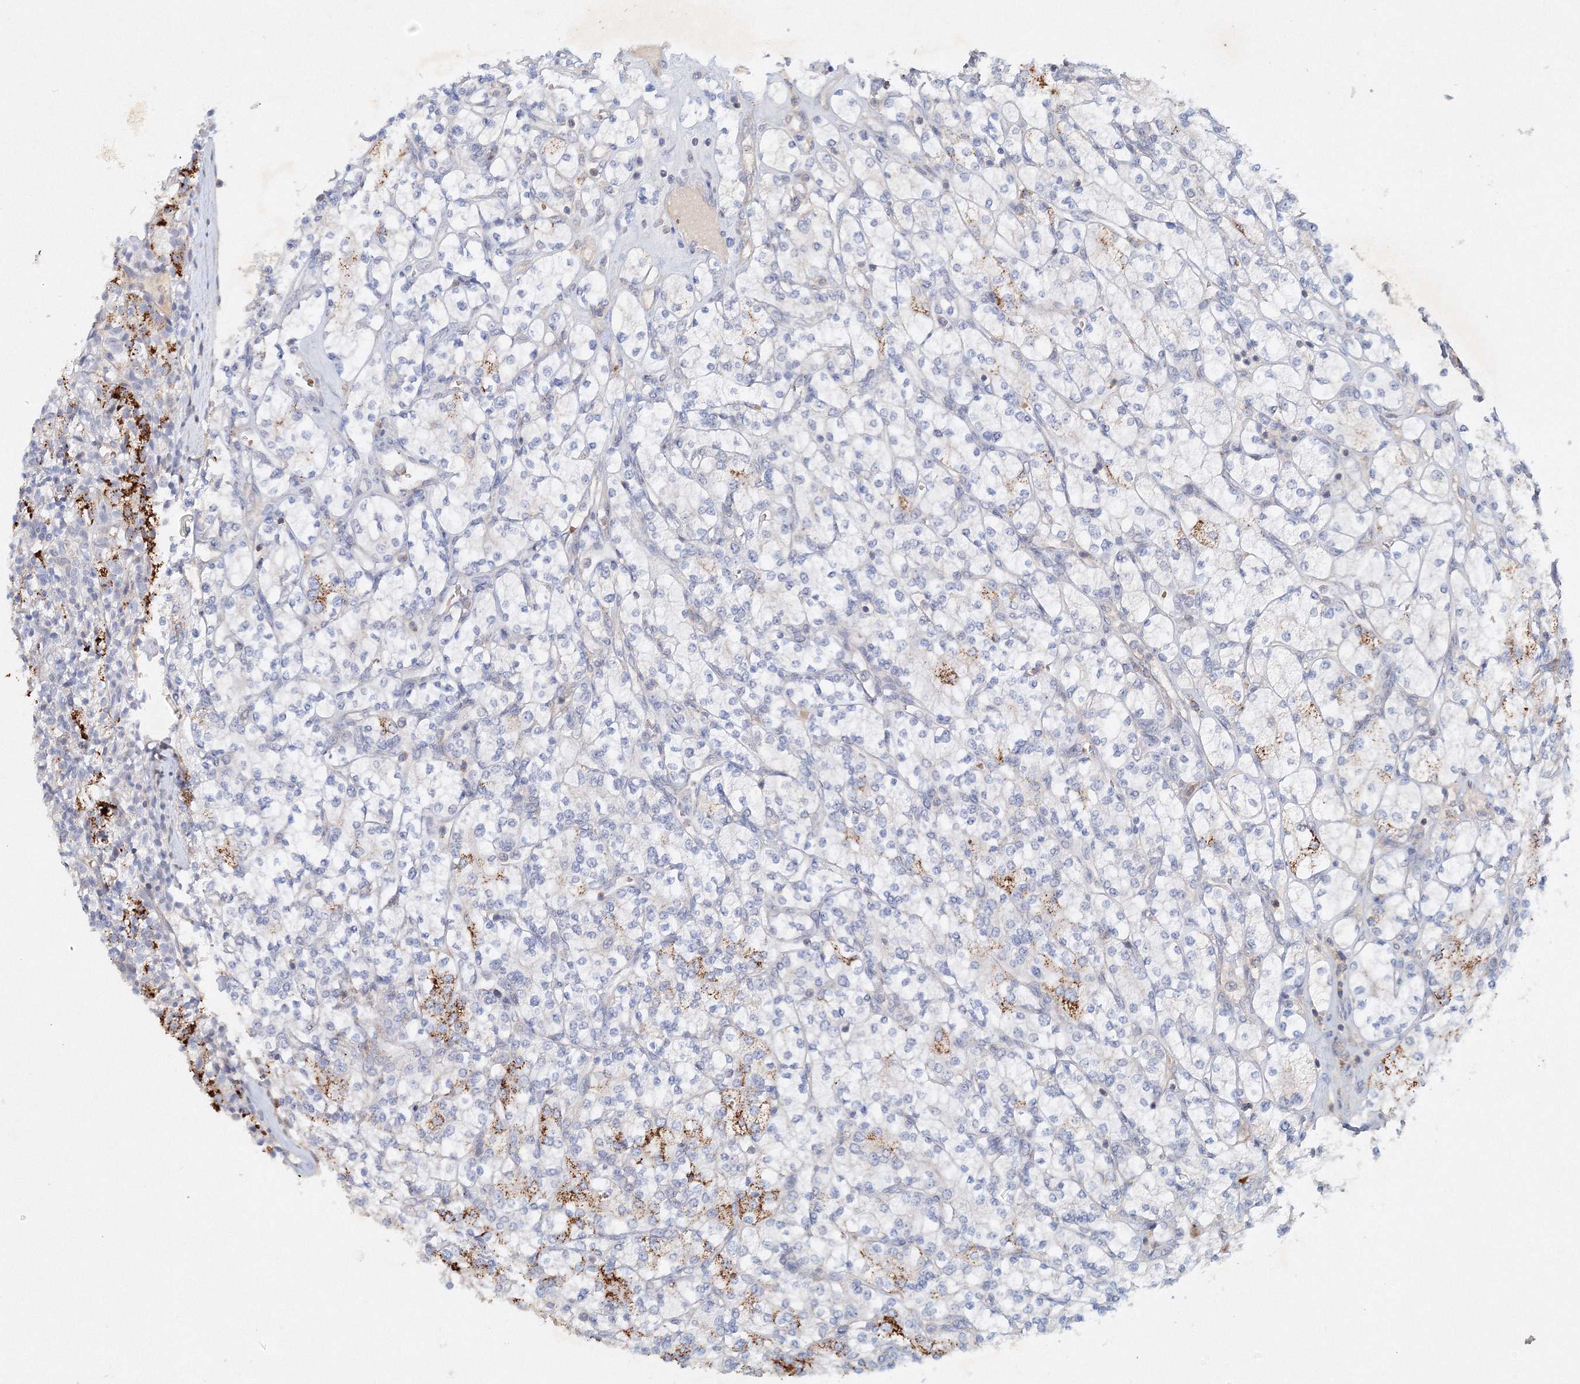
{"staining": {"intensity": "strong", "quantity": "<25%", "location": "cytoplasmic/membranous"}, "tissue": "renal cancer", "cell_type": "Tumor cells", "image_type": "cancer", "snomed": [{"axis": "morphology", "description": "Adenocarcinoma, NOS"}, {"axis": "topography", "description": "Kidney"}], "caption": "Renal cancer stained with a protein marker demonstrates strong staining in tumor cells.", "gene": "SH3BP5", "patient": {"sex": "male", "age": 77}}